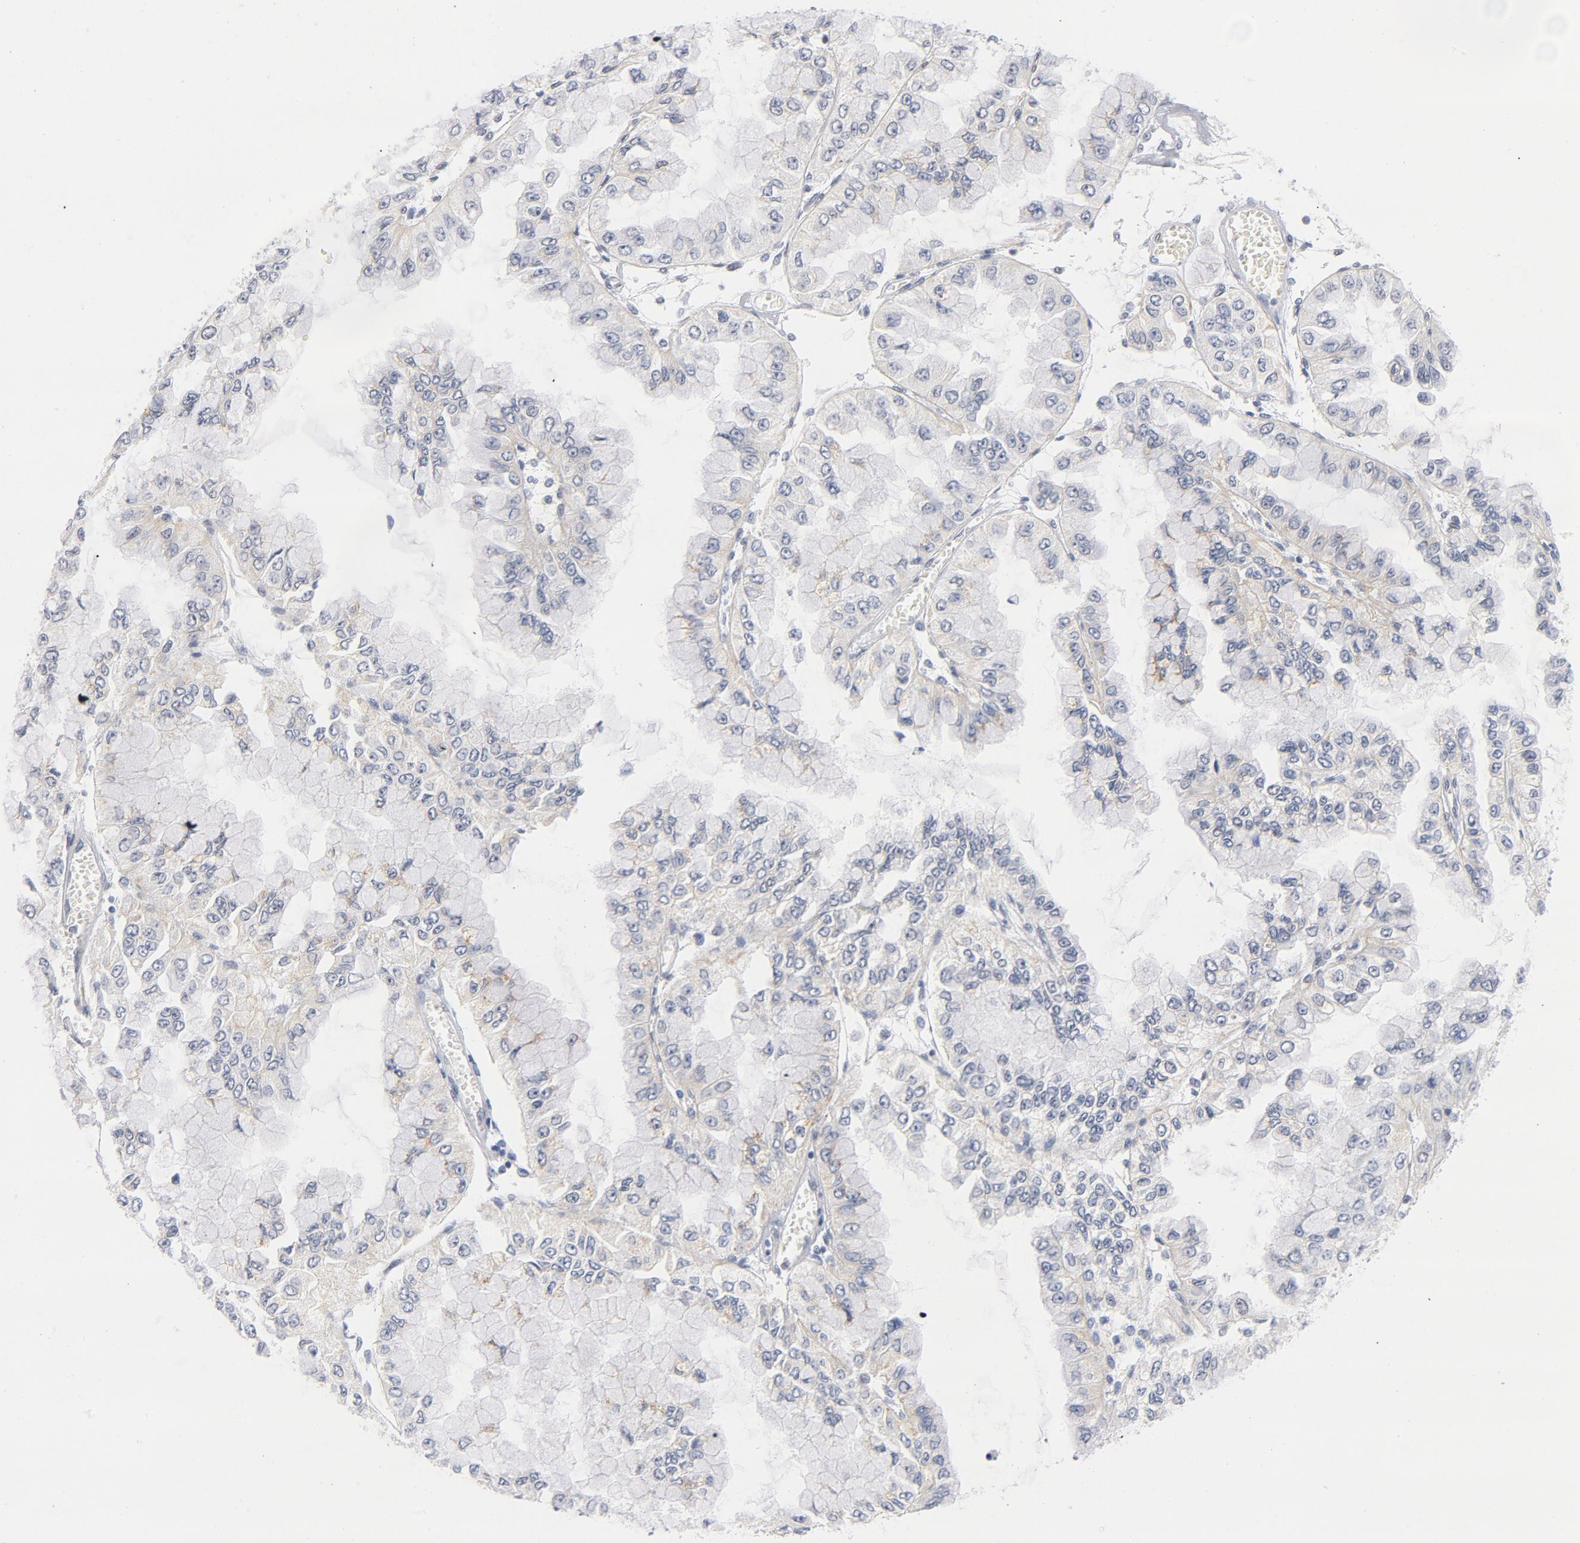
{"staining": {"intensity": "weak", "quantity": "25%-75%", "location": "cytoplasmic/membranous"}, "tissue": "liver cancer", "cell_type": "Tumor cells", "image_type": "cancer", "snomed": [{"axis": "morphology", "description": "Cholangiocarcinoma"}, {"axis": "topography", "description": "Liver"}], "caption": "A photomicrograph of liver cancer stained for a protein displays weak cytoplasmic/membranous brown staining in tumor cells.", "gene": "BAP1", "patient": {"sex": "female", "age": 79}}